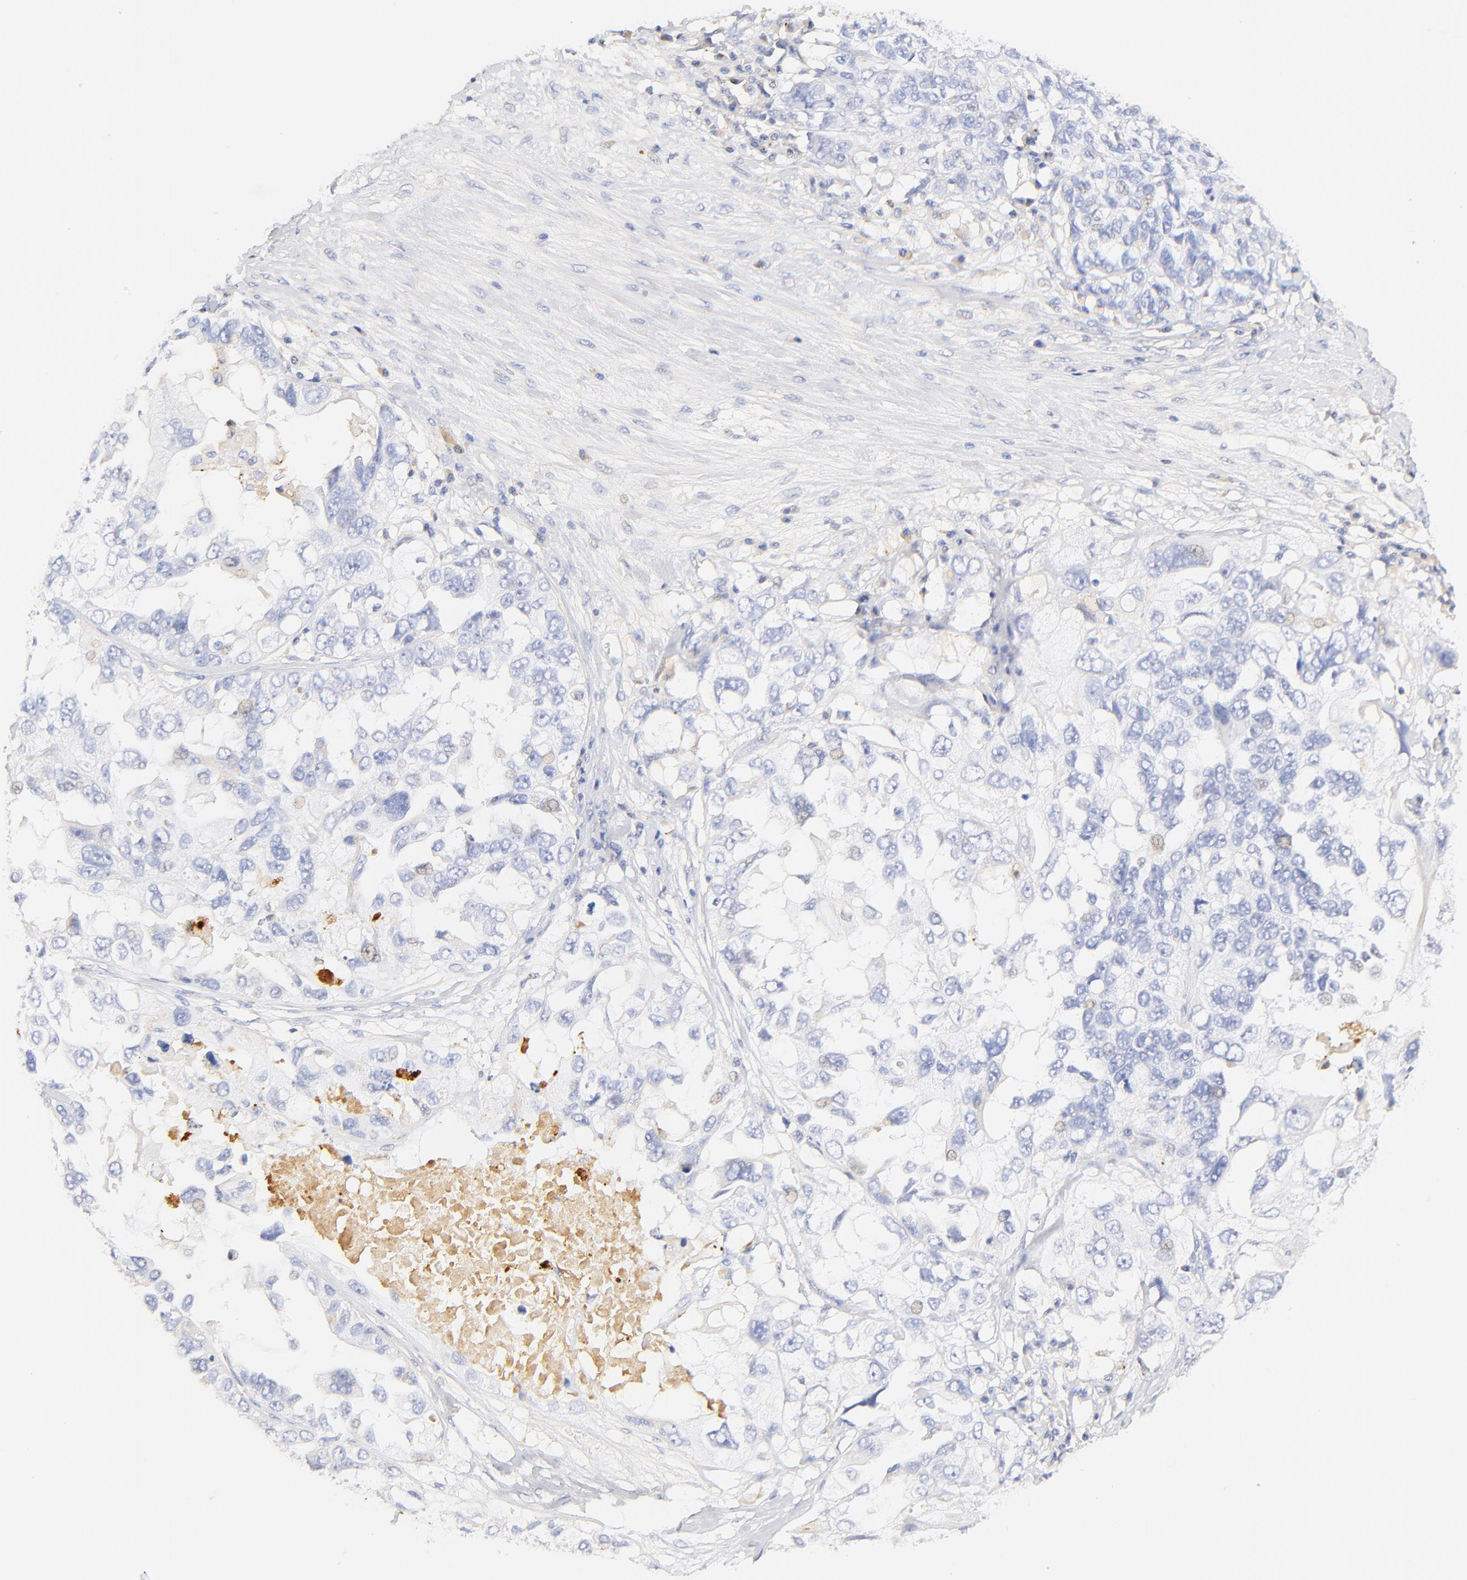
{"staining": {"intensity": "negative", "quantity": "none", "location": "none"}, "tissue": "ovarian cancer", "cell_type": "Tumor cells", "image_type": "cancer", "snomed": [{"axis": "morphology", "description": "Cystadenocarcinoma, serous, NOS"}, {"axis": "topography", "description": "Ovary"}], "caption": "Image shows no protein staining in tumor cells of ovarian cancer tissue. The staining was performed using DAB (3,3'-diaminobenzidine) to visualize the protein expression in brown, while the nuclei were stained in blue with hematoxylin (Magnification: 20x).", "gene": "MDGA2", "patient": {"sex": "female", "age": 82}}